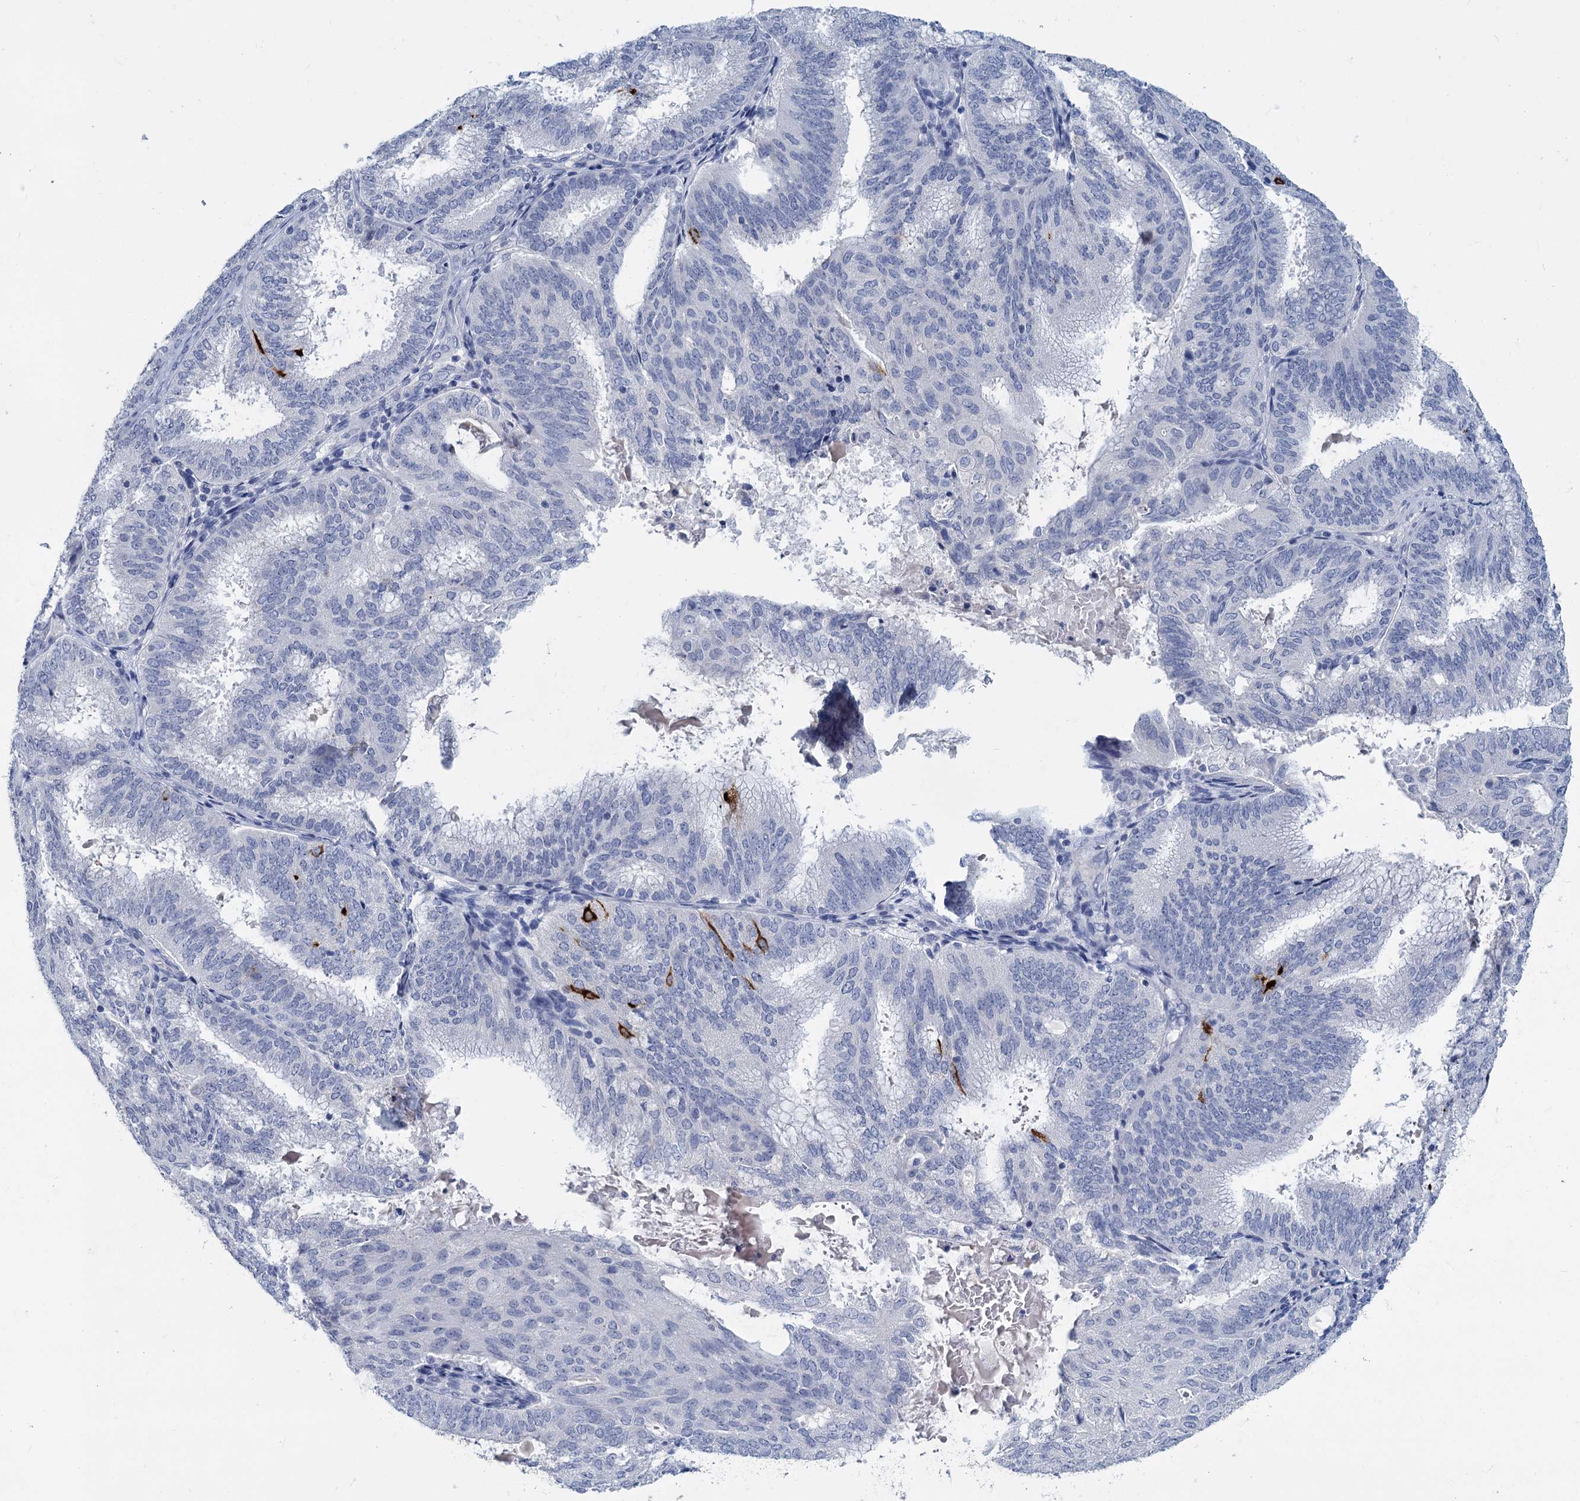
{"staining": {"intensity": "negative", "quantity": "none", "location": "none"}, "tissue": "endometrial cancer", "cell_type": "Tumor cells", "image_type": "cancer", "snomed": [{"axis": "morphology", "description": "Adenocarcinoma, NOS"}, {"axis": "topography", "description": "Endometrium"}], "caption": "There is no significant staining in tumor cells of adenocarcinoma (endometrial). (DAB (3,3'-diaminobenzidine) IHC visualized using brightfield microscopy, high magnification).", "gene": "CHGA", "patient": {"sex": "female", "age": 49}}